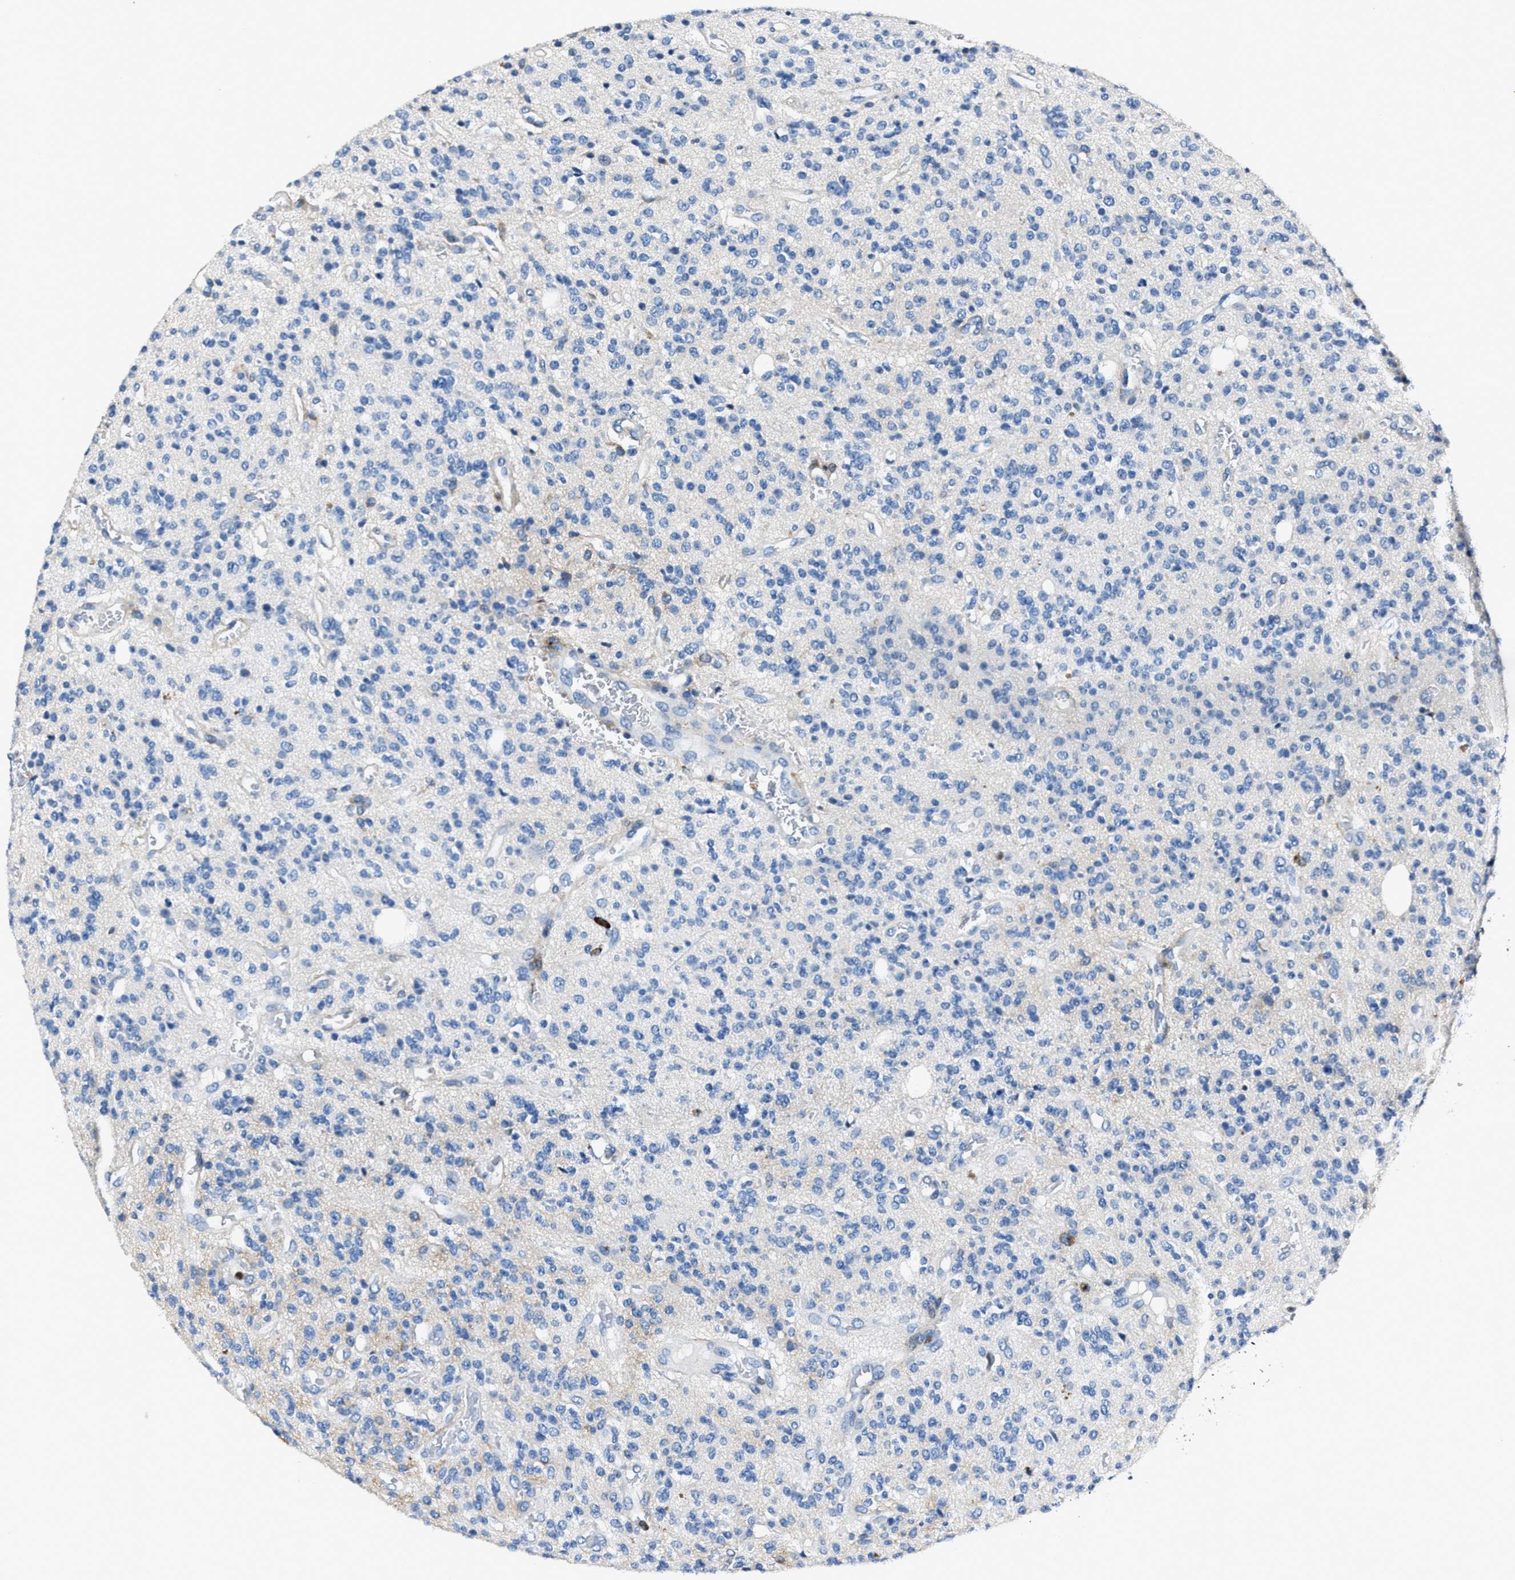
{"staining": {"intensity": "negative", "quantity": "none", "location": "none"}, "tissue": "glioma", "cell_type": "Tumor cells", "image_type": "cancer", "snomed": [{"axis": "morphology", "description": "Glioma, malignant, High grade"}, {"axis": "topography", "description": "Brain"}], "caption": "The IHC photomicrograph has no significant staining in tumor cells of glioma tissue.", "gene": "FGL2", "patient": {"sex": "male", "age": 34}}